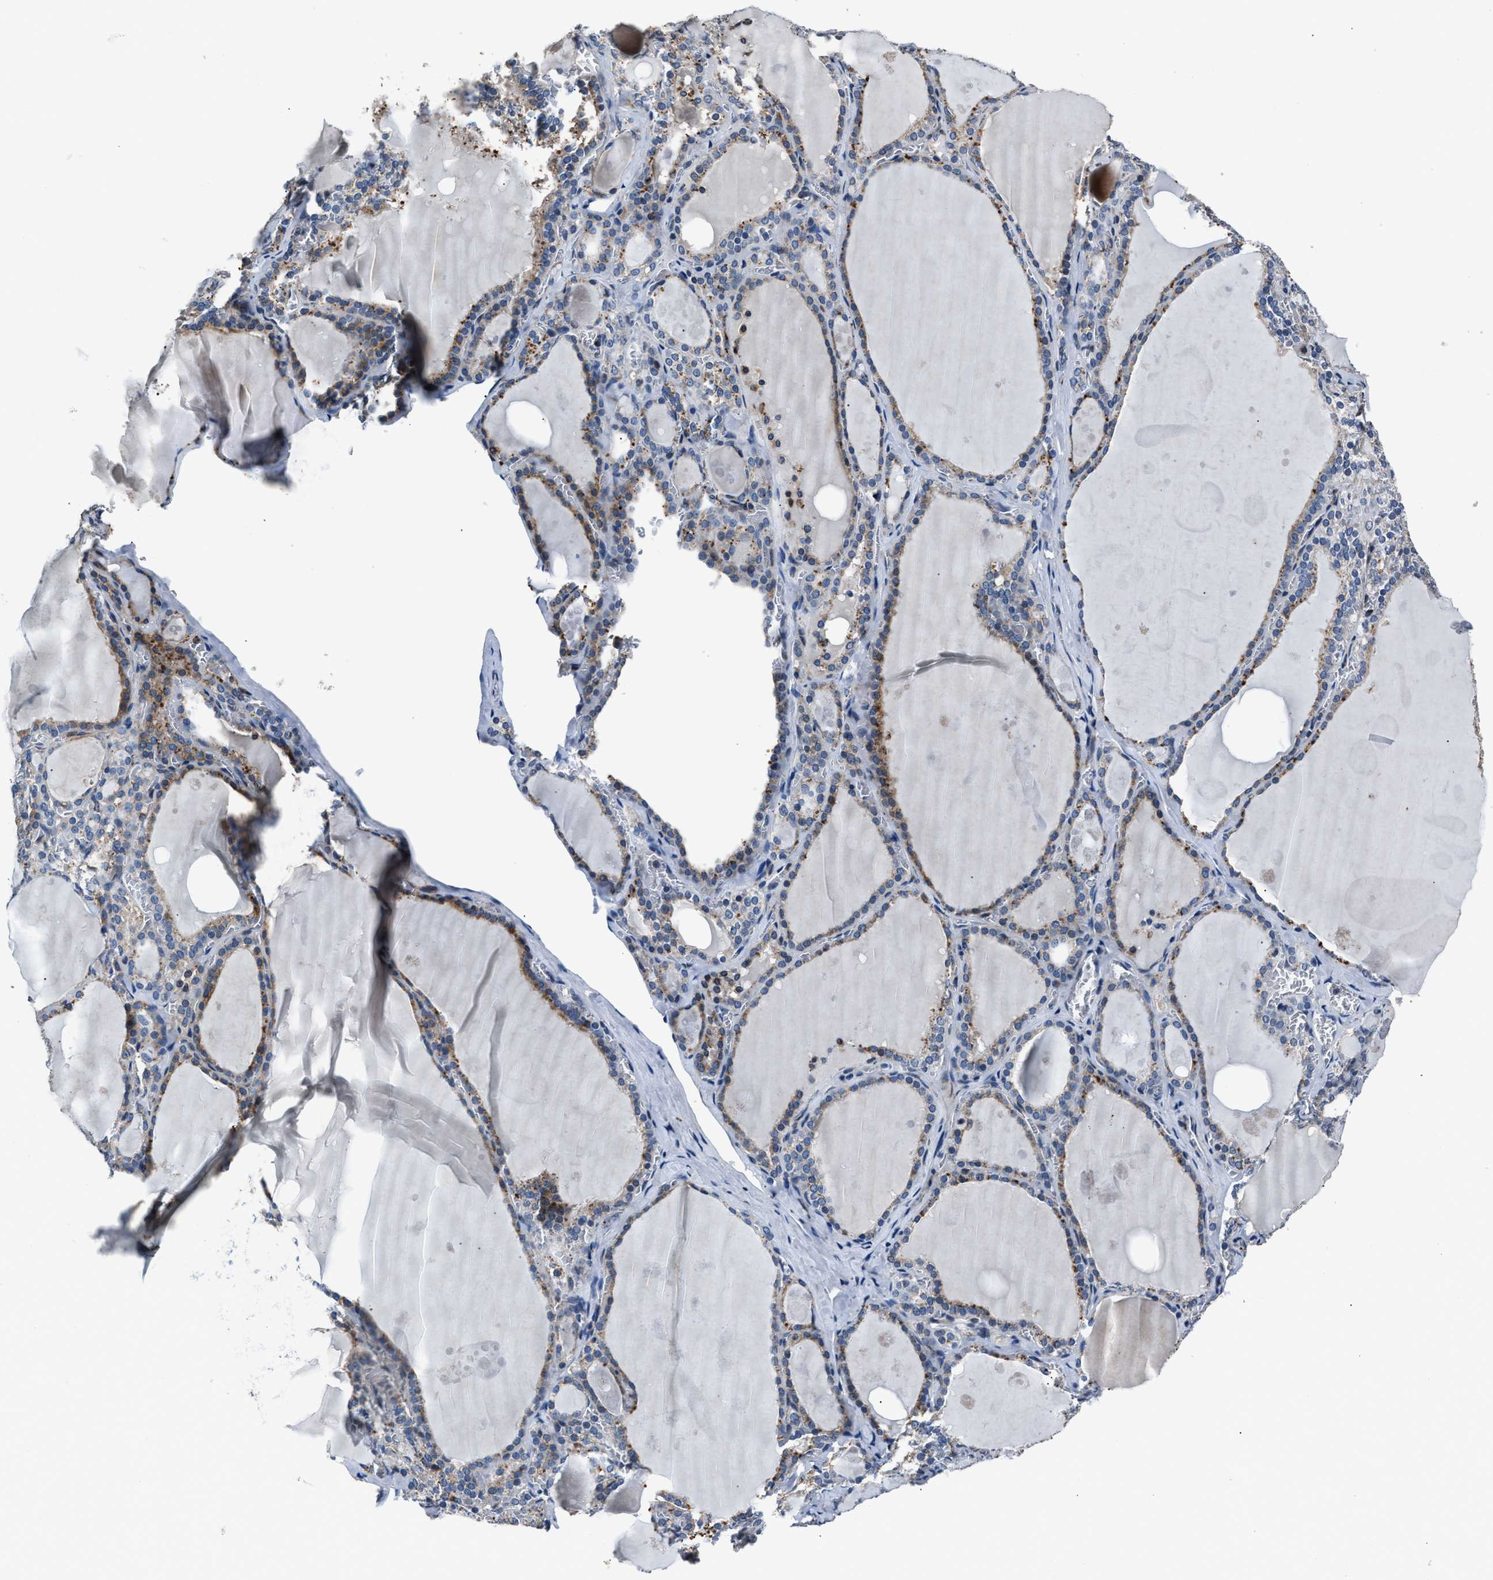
{"staining": {"intensity": "moderate", "quantity": "<25%", "location": "cytoplasmic/membranous"}, "tissue": "thyroid gland", "cell_type": "Glandular cells", "image_type": "normal", "snomed": [{"axis": "morphology", "description": "Normal tissue, NOS"}, {"axis": "topography", "description": "Thyroid gland"}], "caption": "Immunohistochemistry (DAB (3,3'-diaminobenzidine)) staining of benign human thyroid gland demonstrates moderate cytoplasmic/membranous protein expression in approximately <25% of glandular cells. (DAB (3,3'-diaminobenzidine) IHC with brightfield microscopy, high magnification).", "gene": "DNAJC24", "patient": {"sex": "male", "age": 56}}